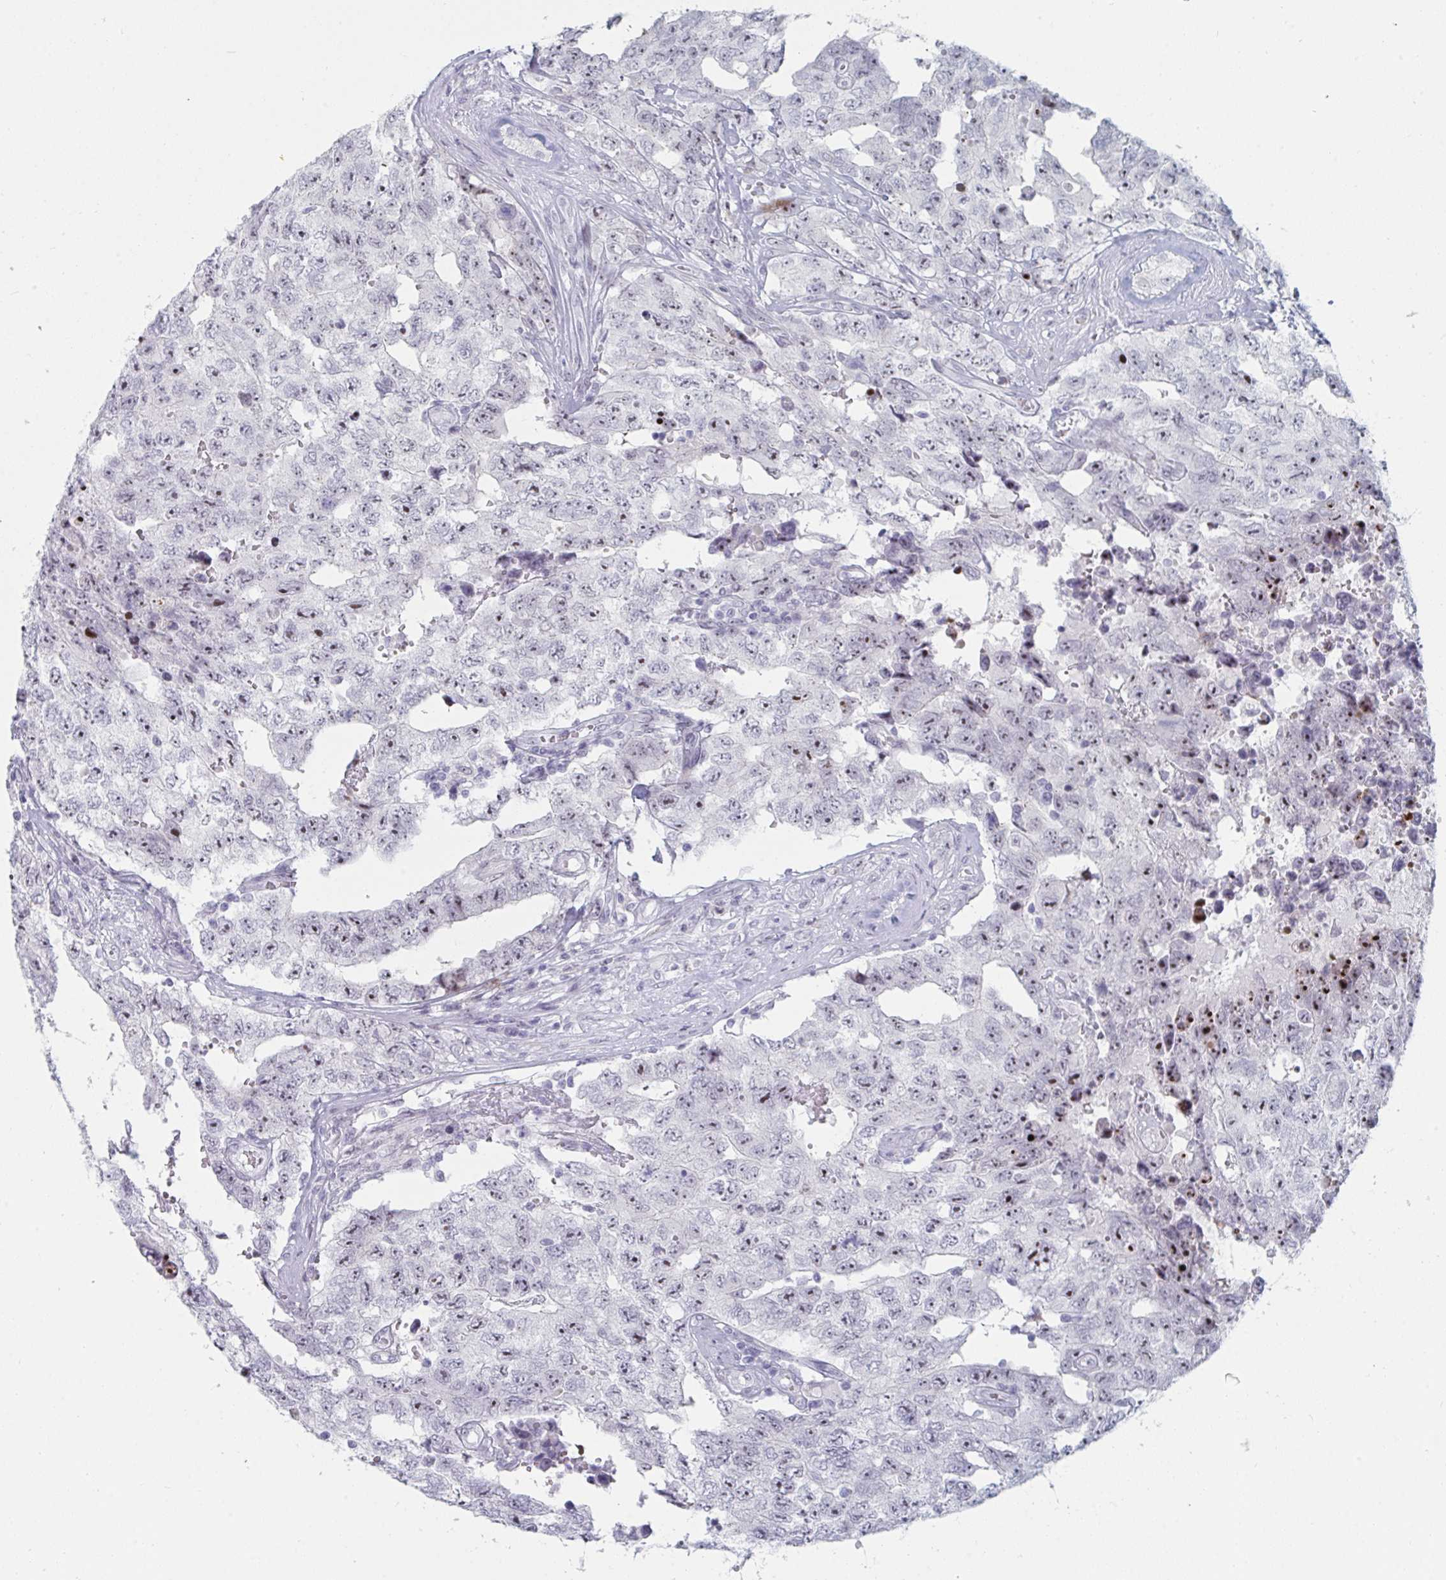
{"staining": {"intensity": "moderate", "quantity": ">75%", "location": "nuclear"}, "tissue": "testis cancer", "cell_type": "Tumor cells", "image_type": "cancer", "snomed": [{"axis": "morphology", "description": "Normal tissue, NOS"}, {"axis": "morphology", "description": "Carcinoma, Embryonal, NOS"}, {"axis": "topography", "description": "Testis"}, {"axis": "topography", "description": "Epididymis"}], "caption": "Moderate nuclear staining for a protein is present in approximately >75% of tumor cells of embryonal carcinoma (testis) using immunohistochemistry (IHC).", "gene": "NR1H2", "patient": {"sex": "male", "age": 25}}